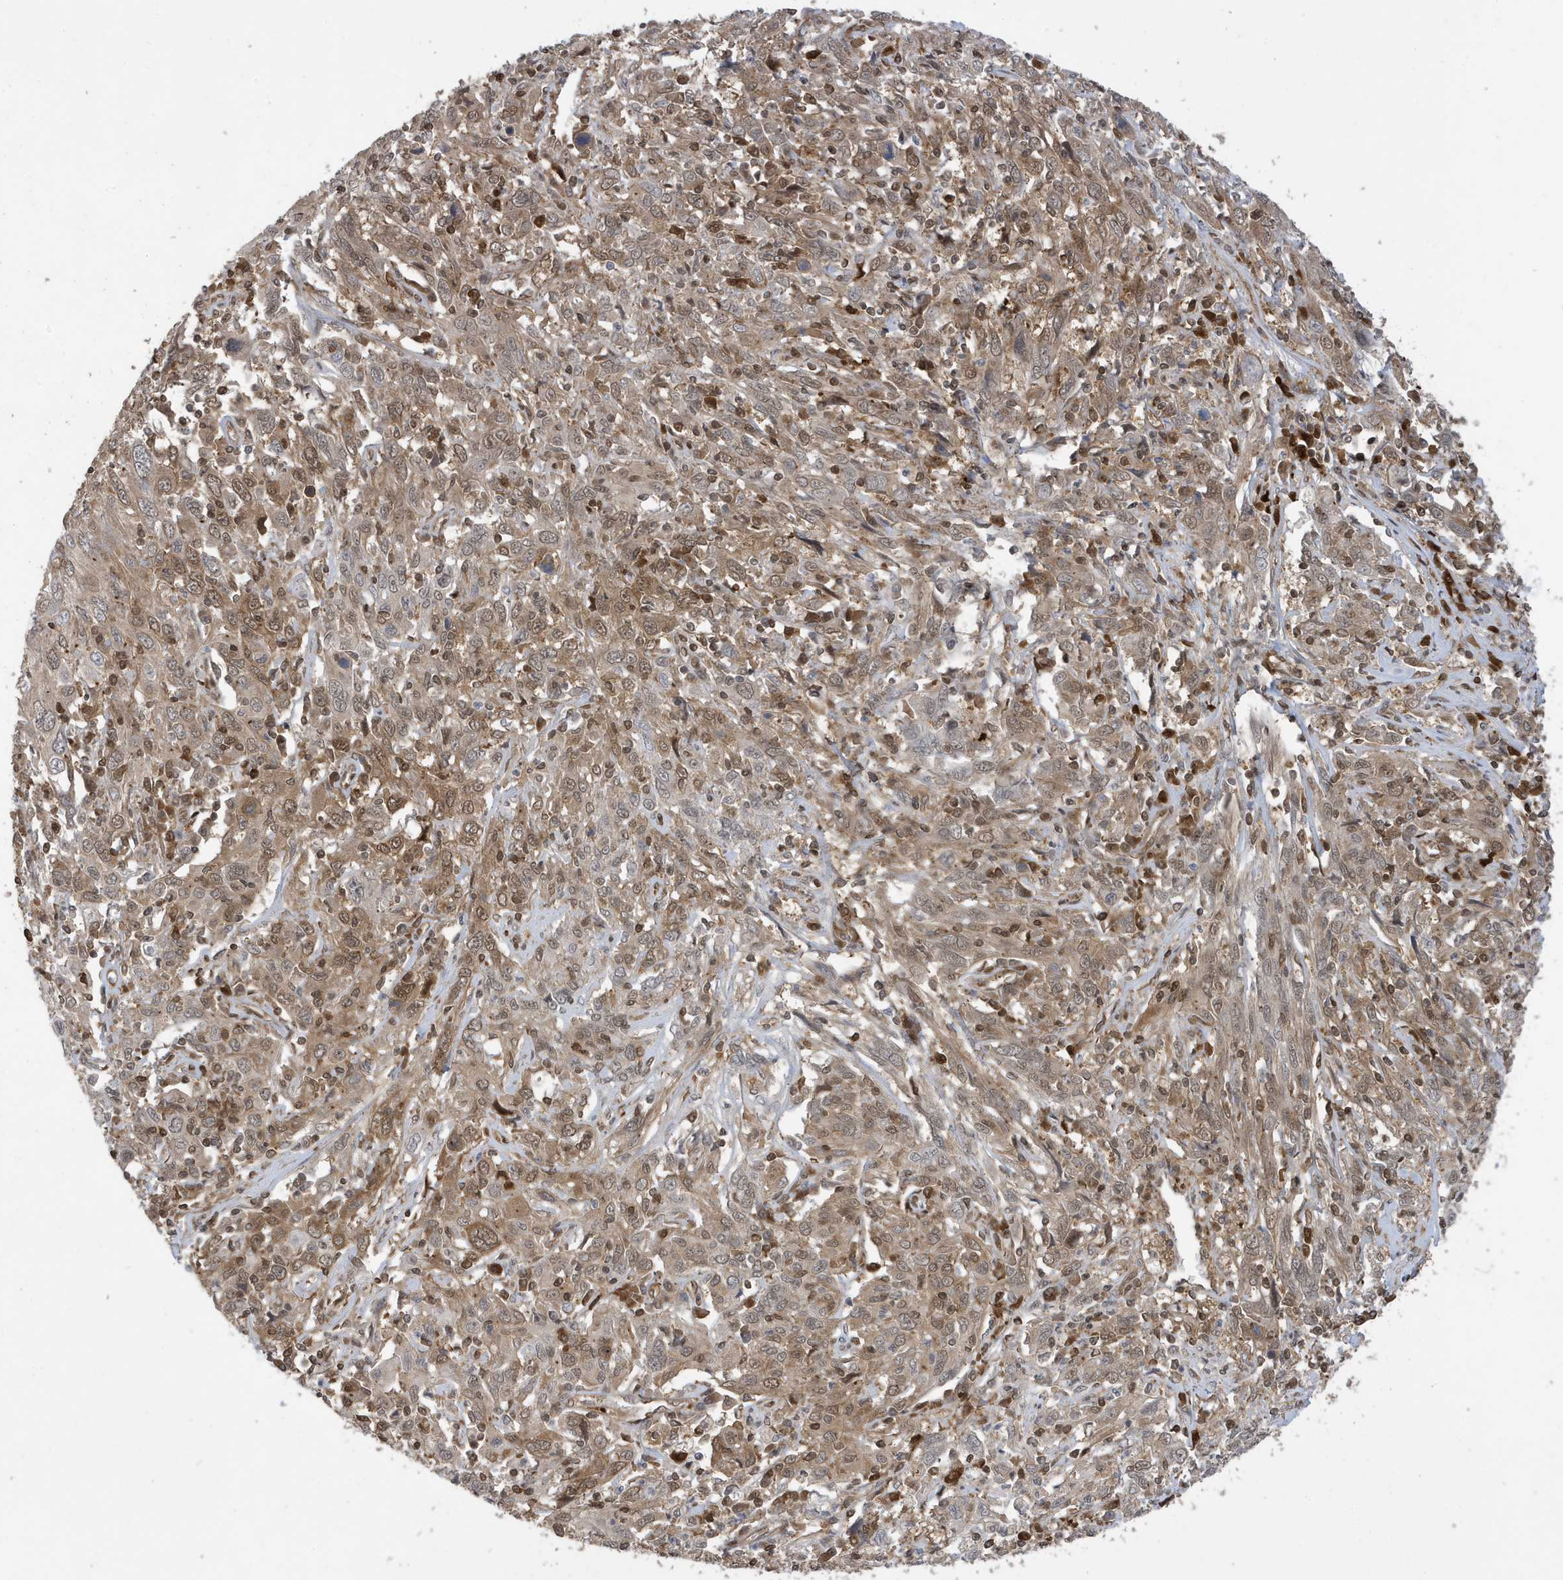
{"staining": {"intensity": "moderate", "quantity": "25%-75%", "location": "cytoplasmic/membranous,nuclear"}, "tissue": "cervical cancer", "cell_type": "Tumor cells", "image_type": "cancer", "snomed": [{"axis": "morphology", "description": "Squamous cell carcinoma, NOS"}, {"axis": "topography", "description": "Cervix"}], "caption": "Human cervical cancer stained with a protein marker reveals moderate staining in tumor cells.", "gene": "UBQLN1", "patient": {"sex": "female", "age": 46}}